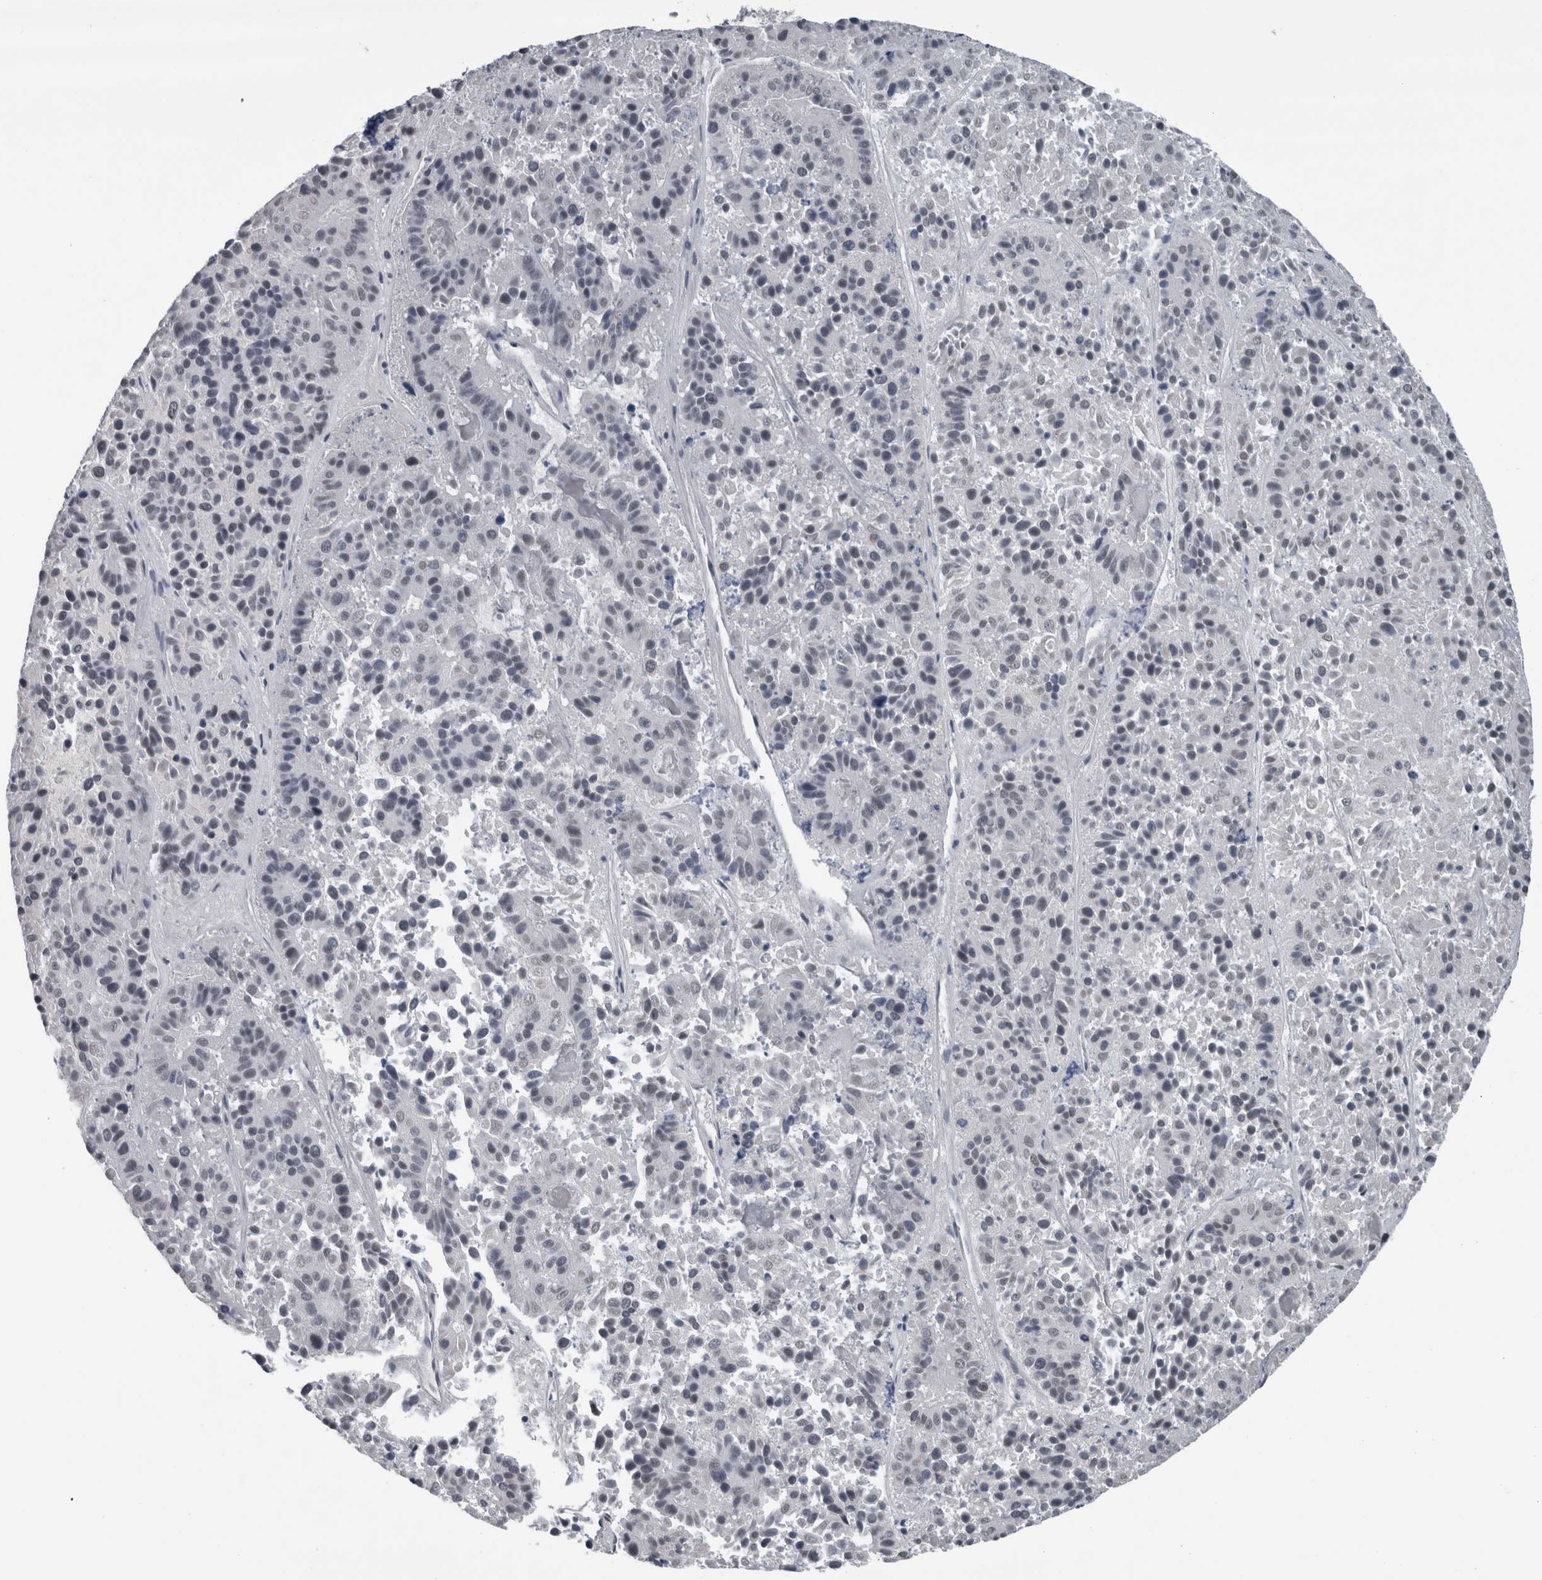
{"staining": {"intensity": "negative", "quantity": "none", "location": "none"}, "tissue": "pancreatic cancer", "cell_type": "Tumor cells", "image_type": "cancer", "snomed": [{"axis": "morphology", "description": "Adenocarcinoma, NOS"}, {"axis": "topography", "description": "Pancreas"}], "caption": "The immunohistochemistry micrograph has no significant staining in tumor cells of pancreatic cancer tissue.", "gene": "ZBTB21", "patient": {"sex": "male", "age": 50}}